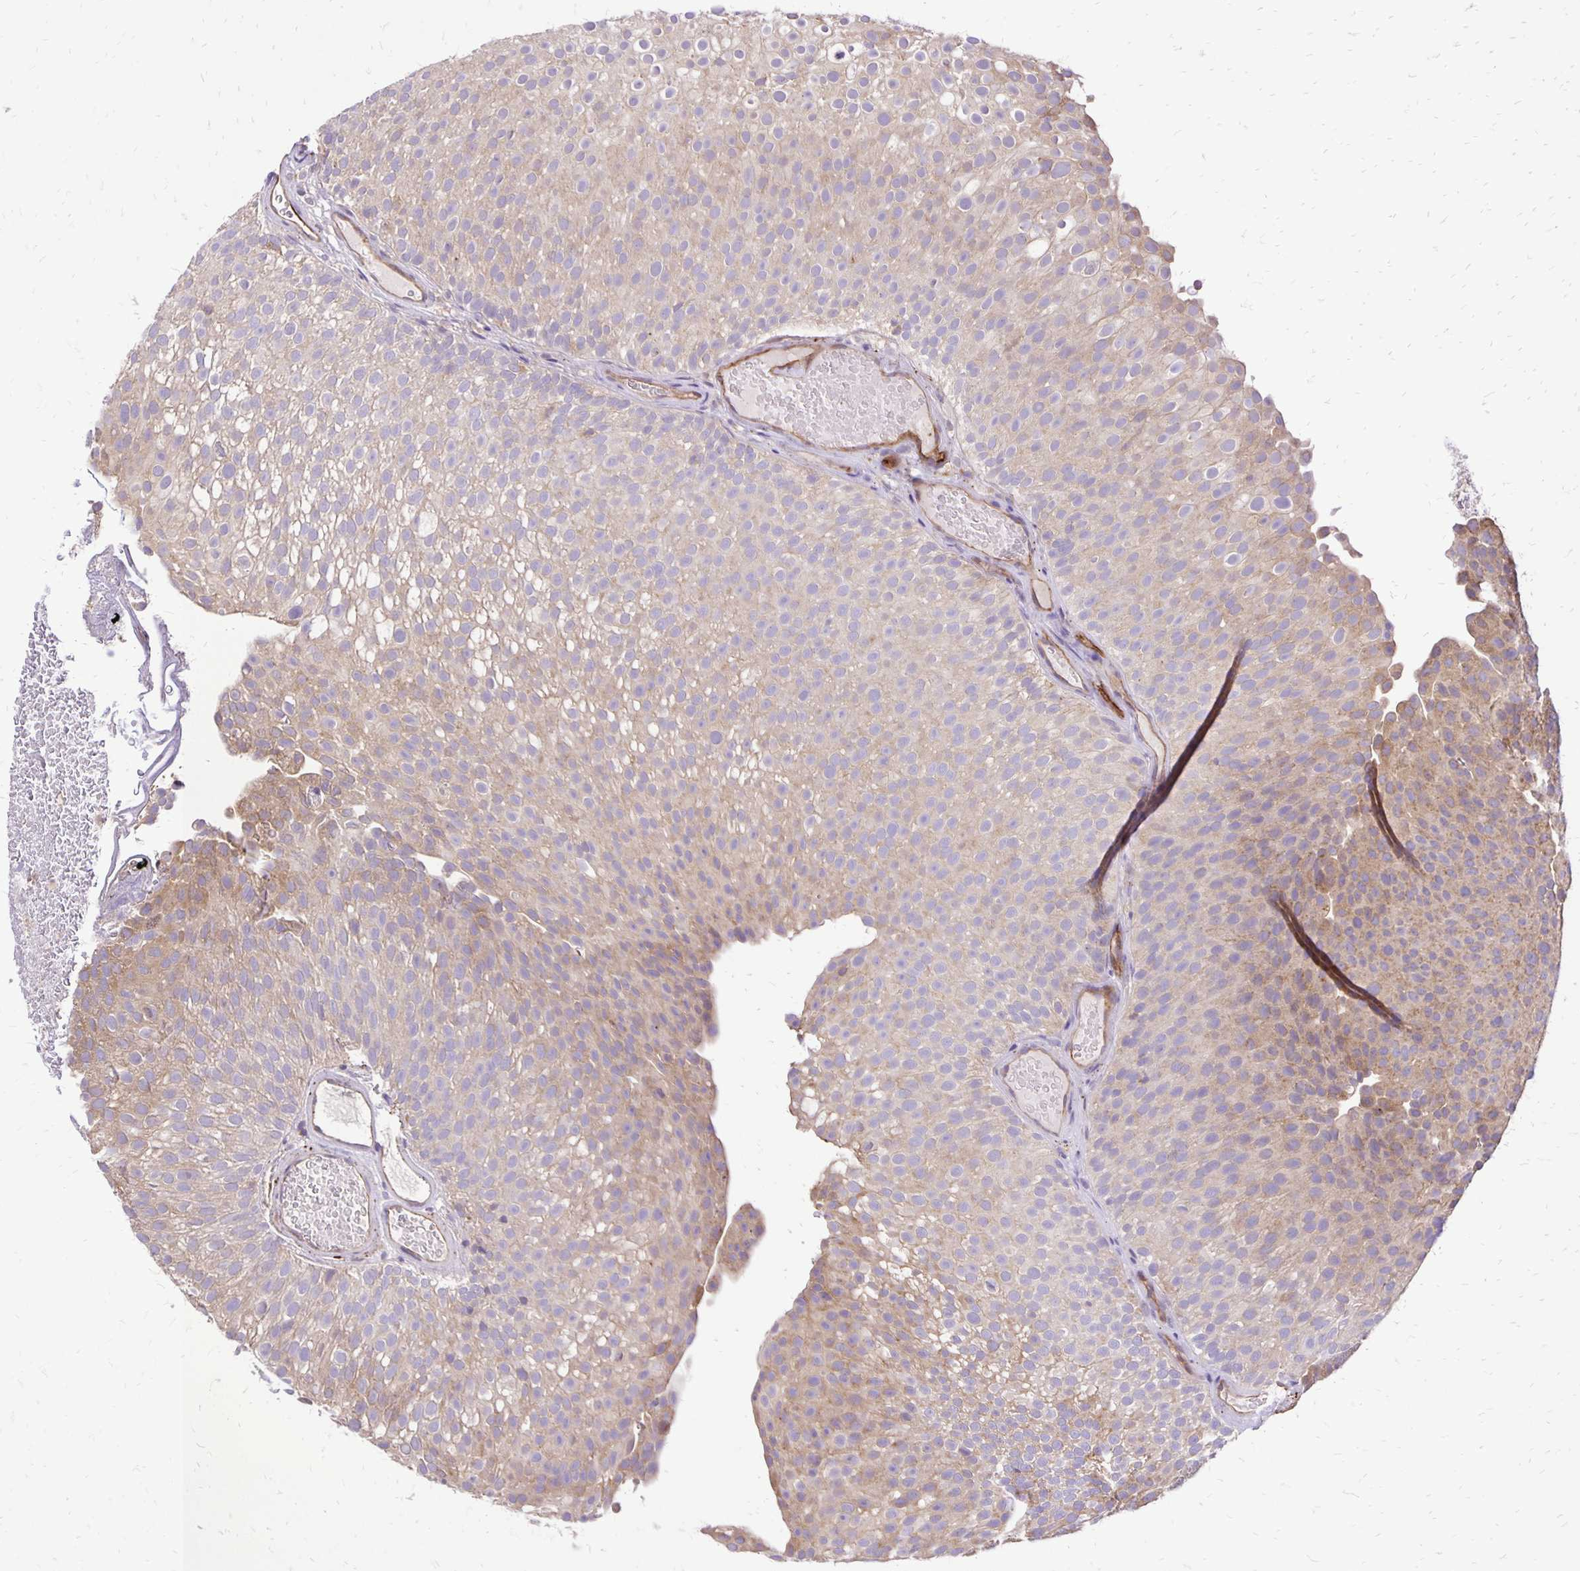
{"staining": {"intensity": "moderate", "quantity": ">75%", "location": "cytoplasmic/membranous"}, "tissue": "urothelial cancer", "cell_type": "Tumor cells", "image_type": "cancer", "snomed": [{"axis": "morphology", "description": "Urothelial carcinoma, Low grade"}, {"axis": "topography", "description": "Urinary bladder"}], "caption": "About >75% of tumor cells in urothelial carcinoma (low-grade) demonstrate moderate cytoplasmic/membranous protein positivity as visualized by brown immunohistochemical staining.", "gene": "EIF5A", "patient": {"sex": "male", "age": 78}}